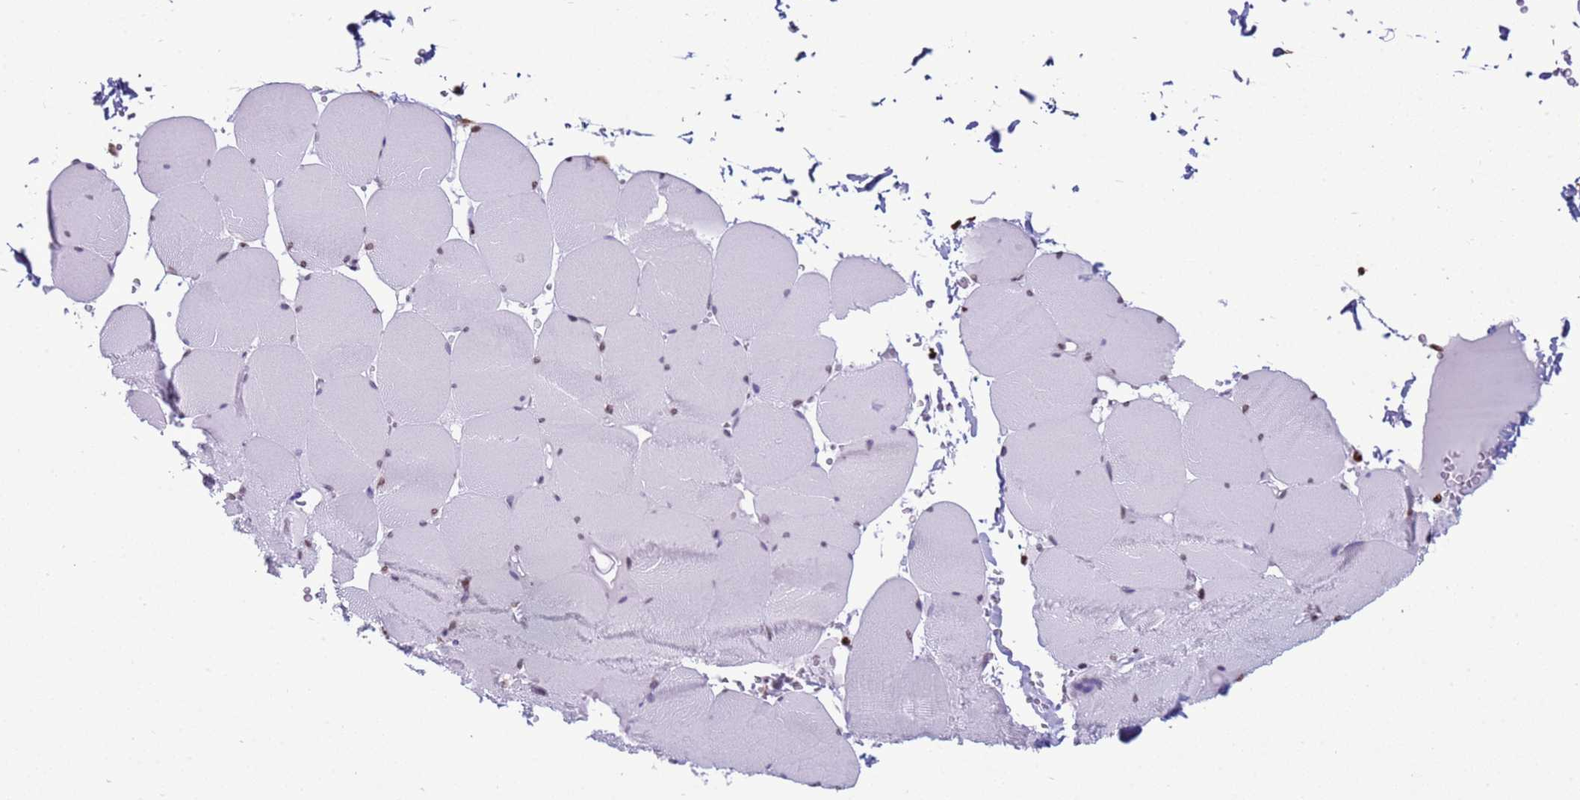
{"staining": {"intensity": "moderate", "quantity": "25%-75%", "location": "nuclear"}, "tissue": "skeletal muscle", "cell_type": "Myocytes", "image_type": "normal", "snomed": [{"axis": "morphology", "description": "Normal tissue, NOS"}, {"axis": "topography", "description": "Skeletal muscle"}, {"axis": "topography", "description": "Head-Neck"}], "caption": "Skeletal muscle stained with DAB (3,3'-diaminobenzidine) immunohistochemistry exhibits medium levels of moderate nuclear positivity in approximately 25%-75% of myocytes.", "gene": "H4C11", "patient": {"sex": "male", "age": 66}}